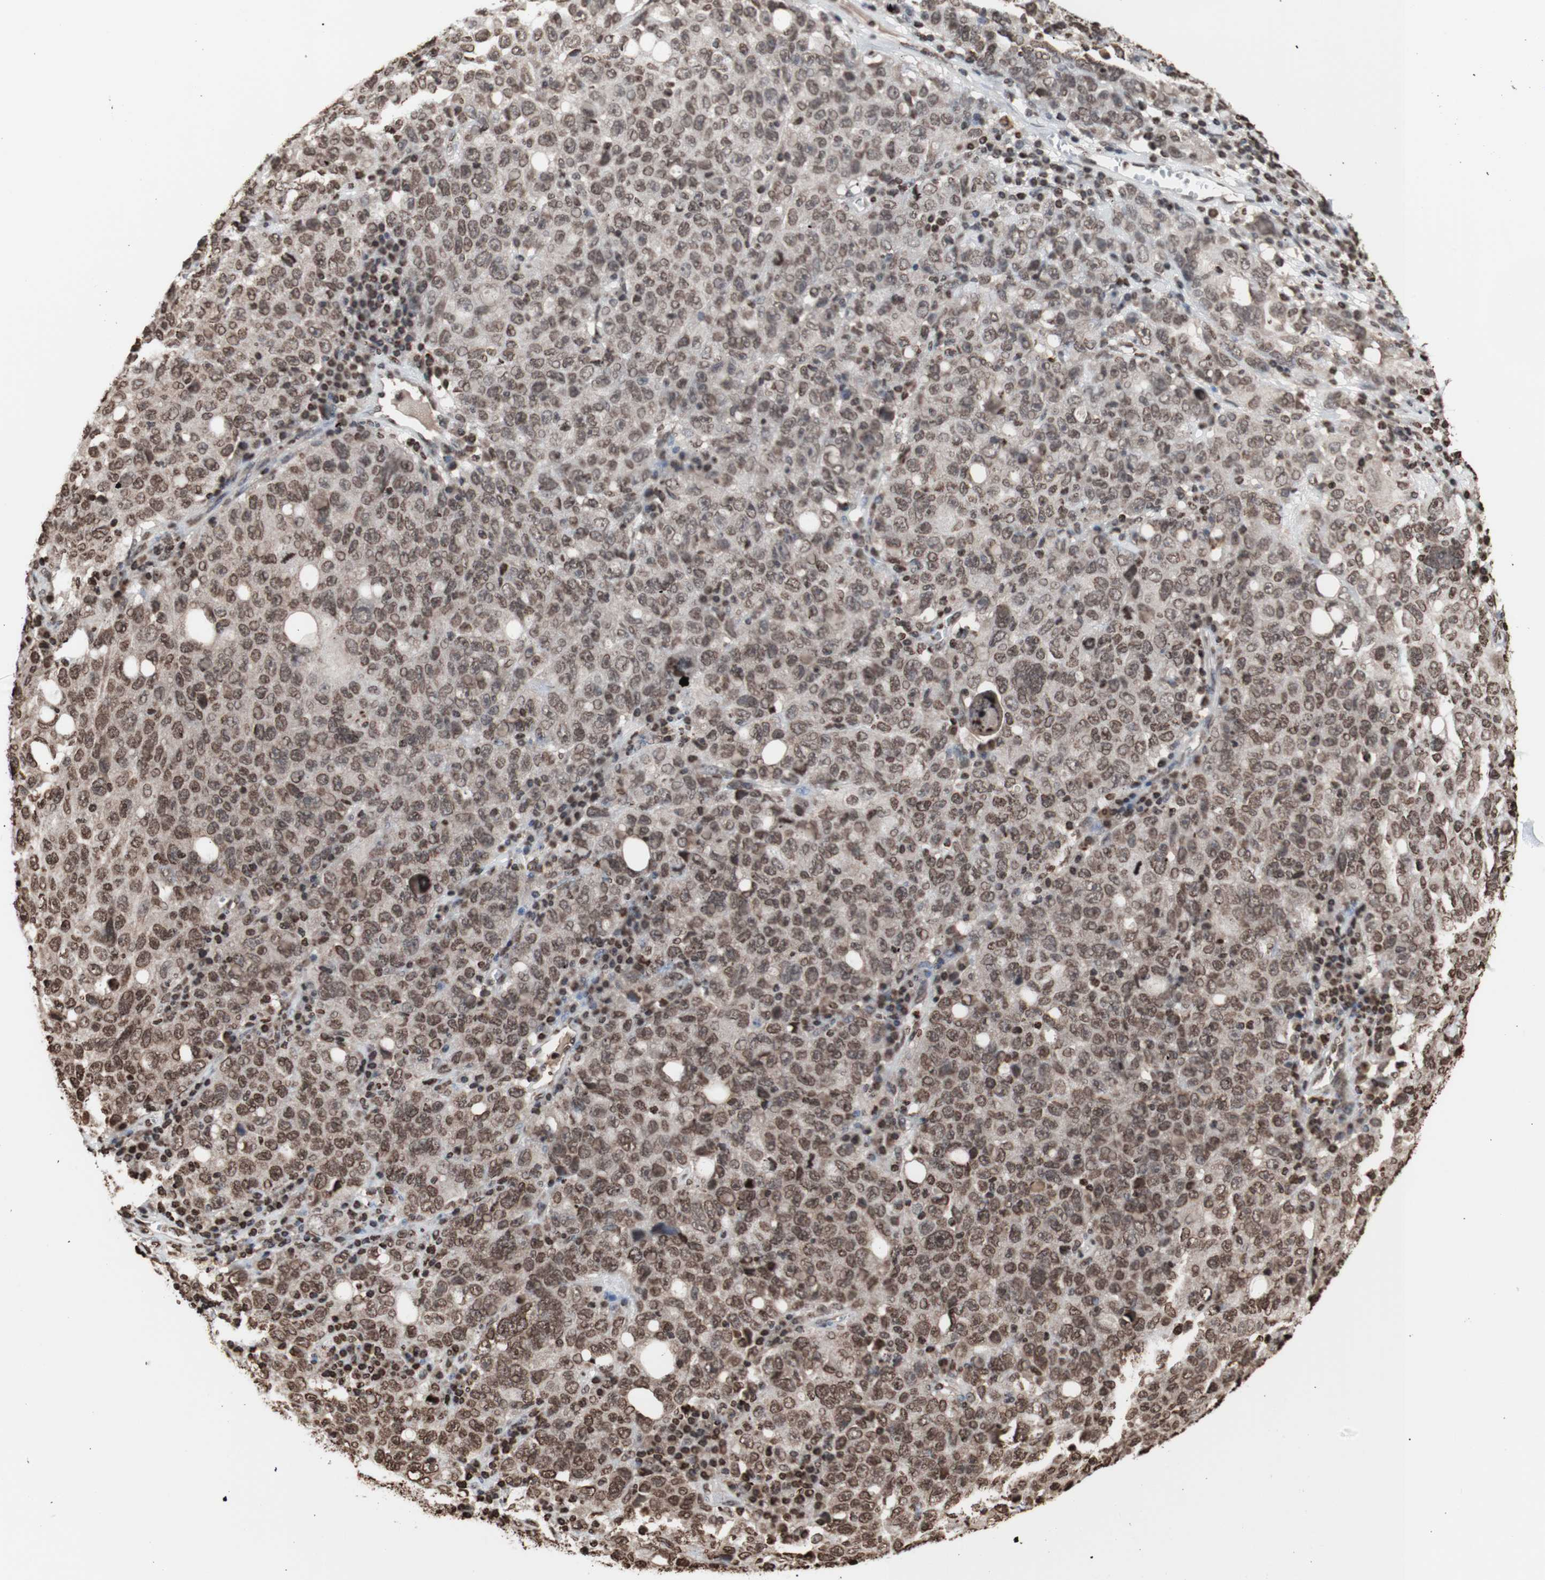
{"staining": {"intensity": "moderate", "quantity": ">75%", "location": "nuclear"}, "tissue": "ovarian cancer", "cell_type": "Tumor cells", "image_type": "cancer", "snomed": [{"axis": "morphology", "description": "Carcinoma, endometroid"}, {"axis": "topography", "description": "Ovary"}], "caption": "About >75% of tumor cells in human ovarian endometroid carcinoma reveal moderate nuclear protein positivity as visualized by brown immunohistochemical staining.", "gene": "SNAI2", "patient": {"sex": "female", "age": 62}}